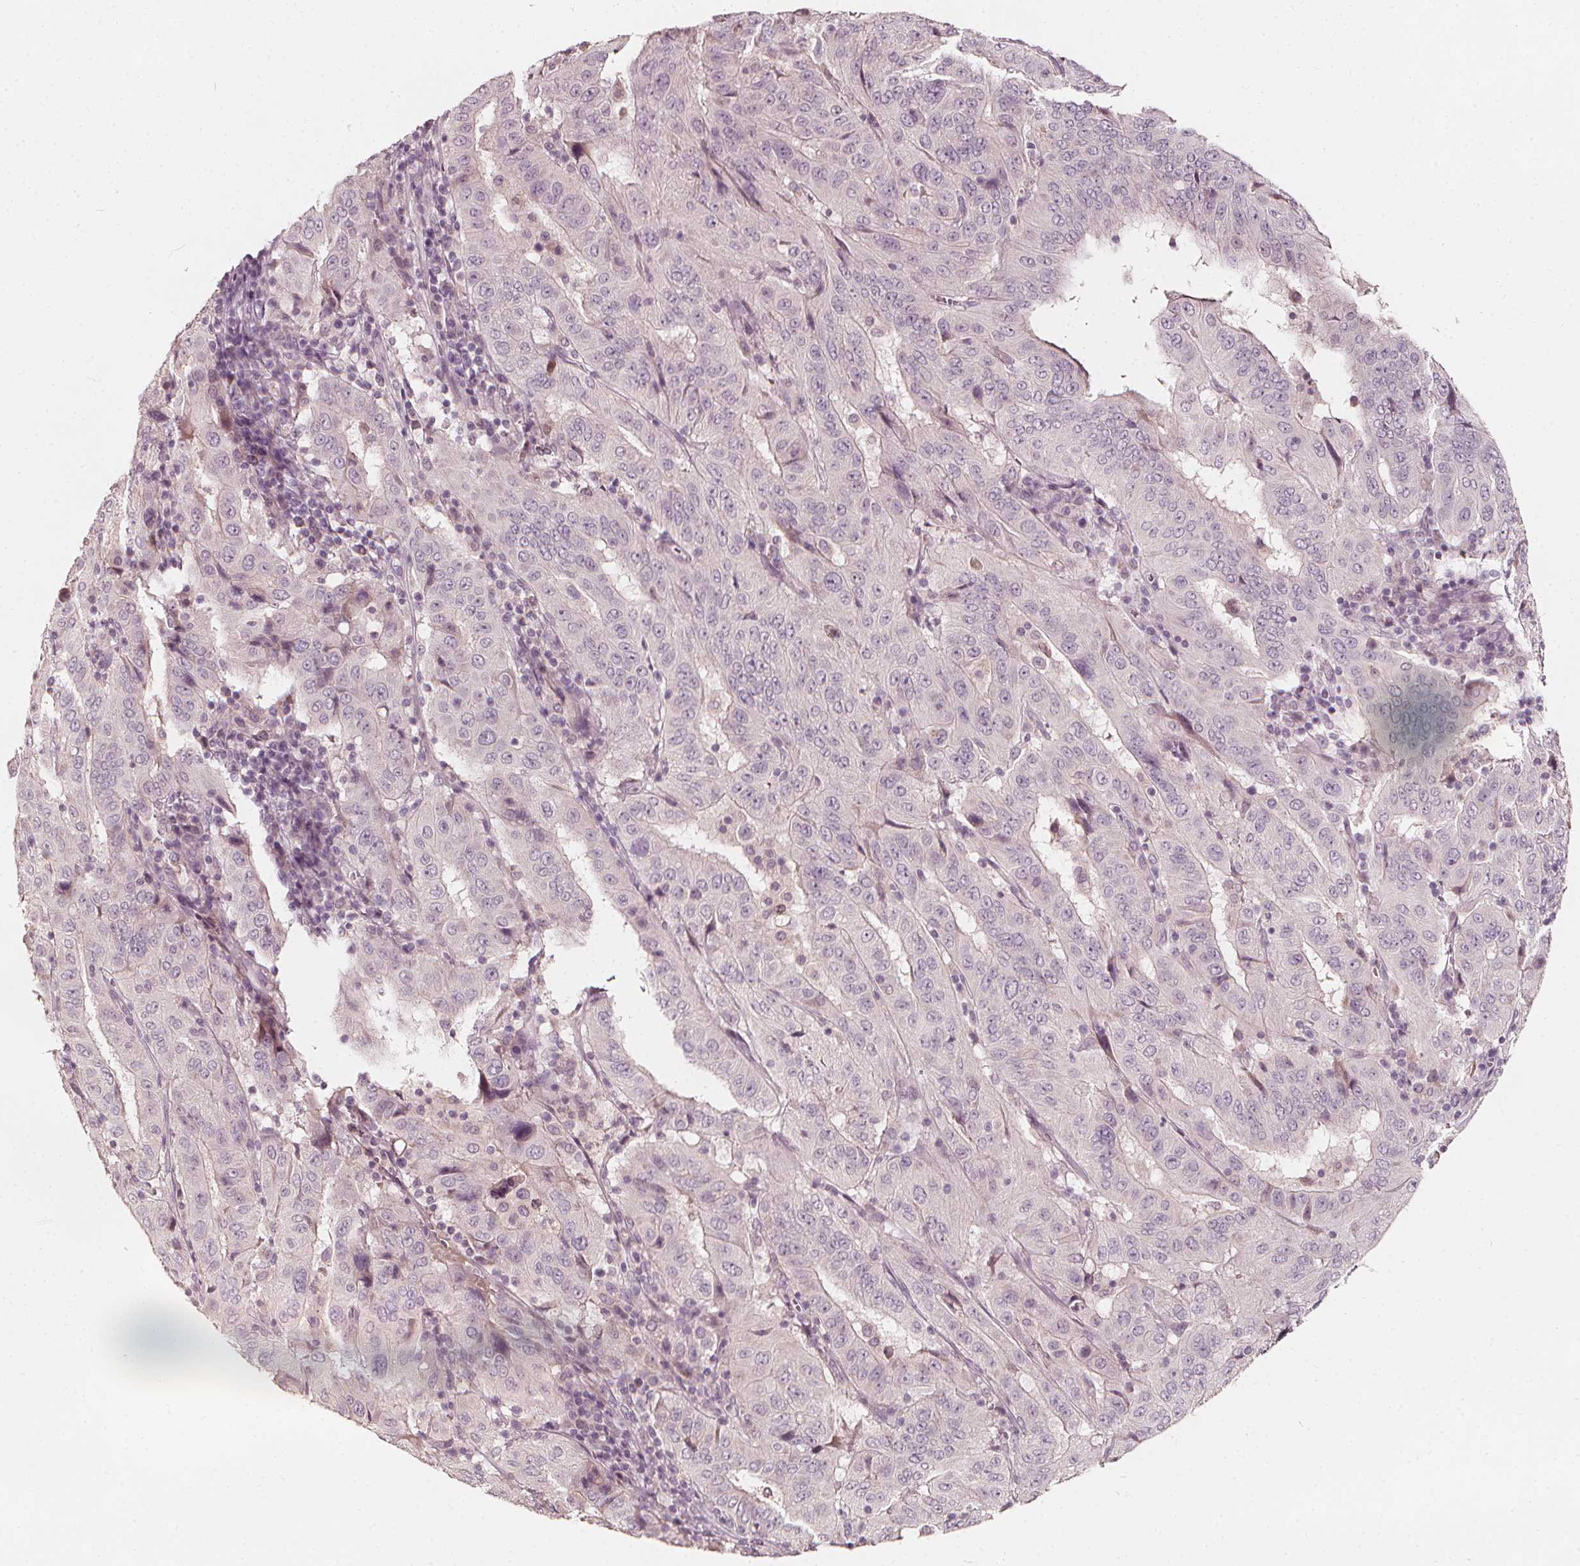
{"staining": {"intensity": "negative", "quantity": "none", "location": "none"}, "tissue": "pancreatic cancer", "cell_type": "Tumor cells", "image_type": "cancer", "snomed": [{"axis": "morphology", "description": "Adenocarcinoma, NOS"}, {"axis": "topography", "description": "Pancreas"}], "caption": "Immunohistochemistry of human pancreatic adenocarcinoma shows no staining in tumor cells.", "gene": "NPC1L1", "patient": {"sex": "male", "age": 63}}